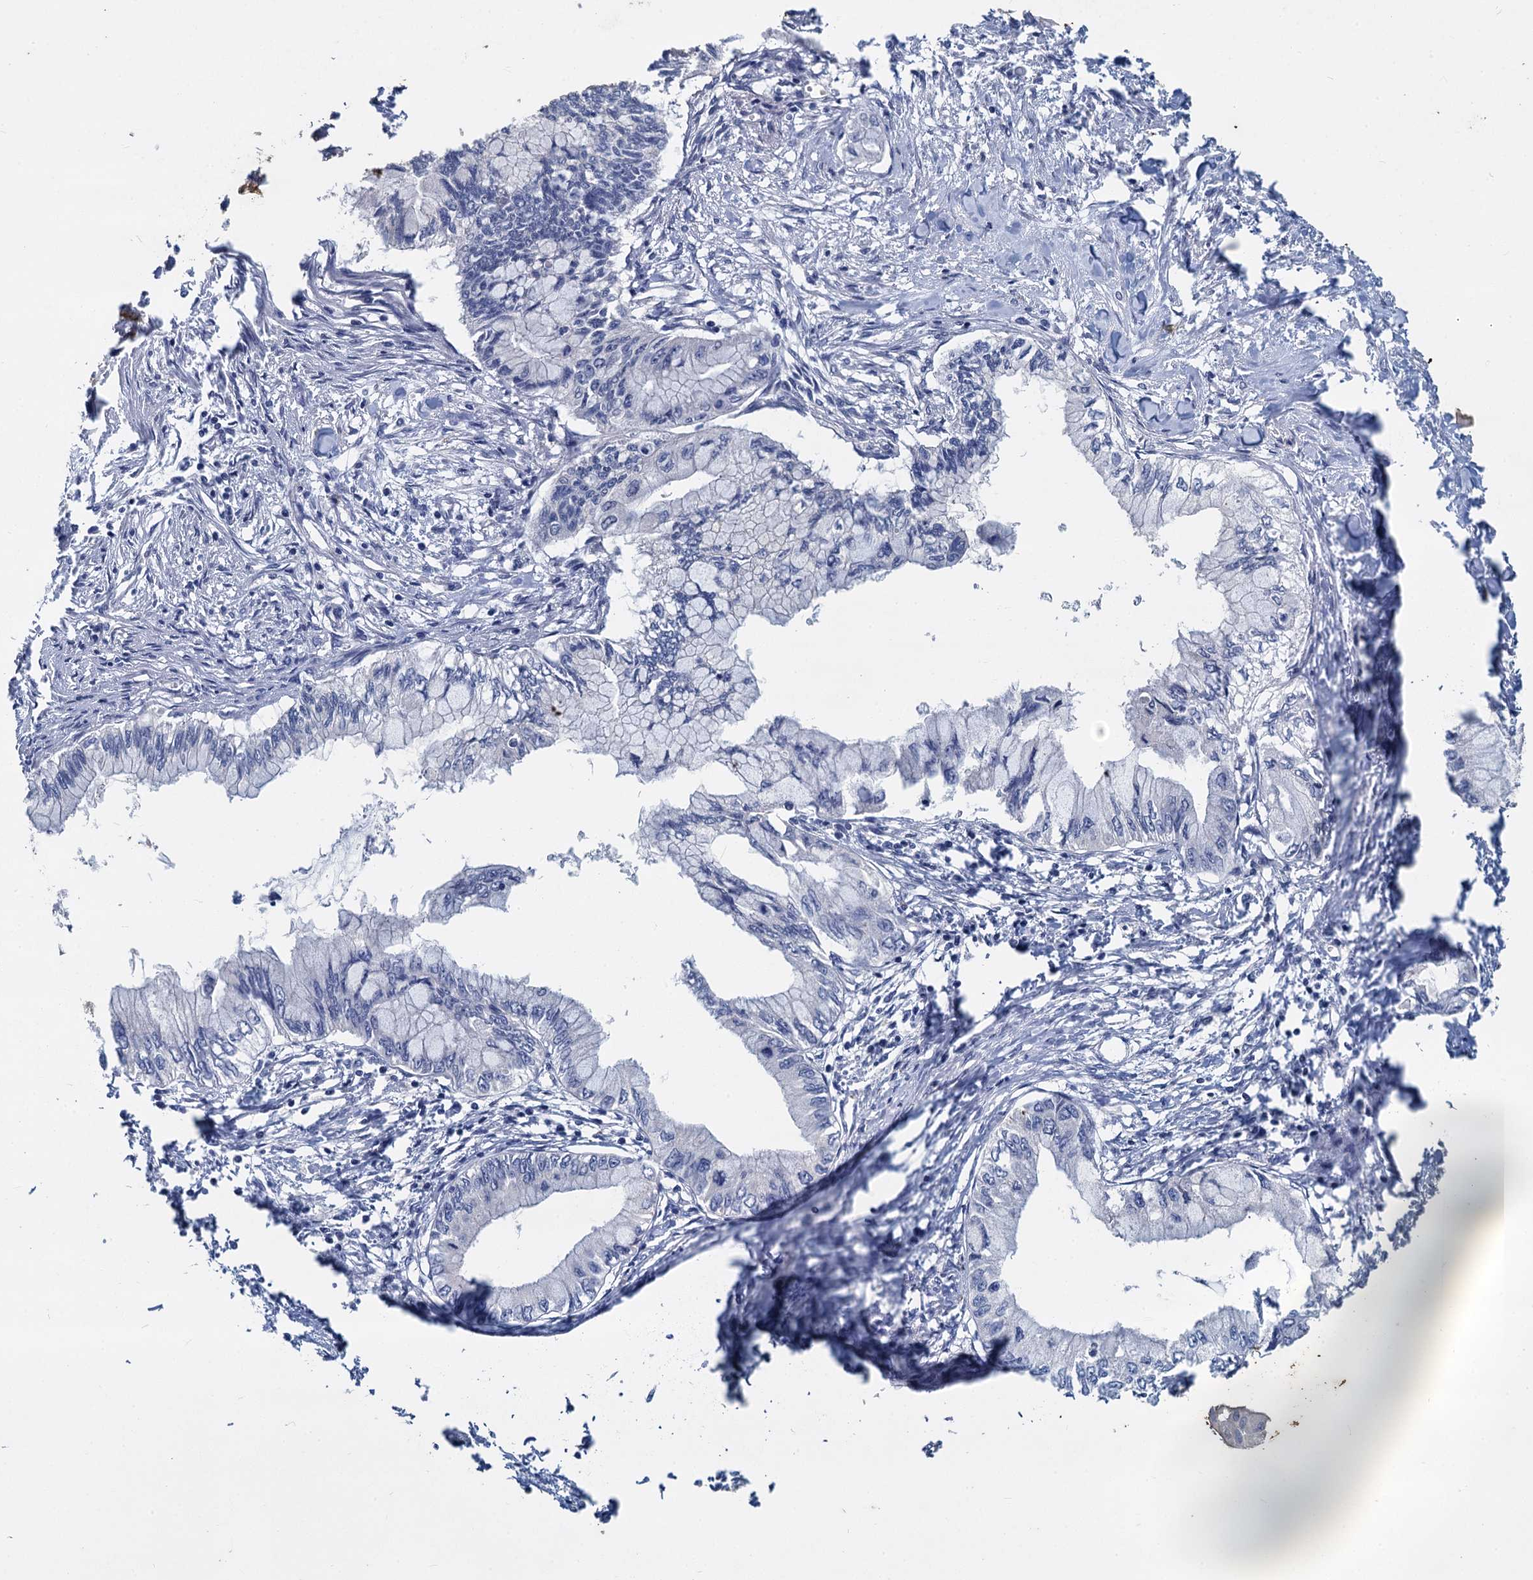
{"staining": {"intensity": "negative", "quantity": "none", "location": "none"}, "tissue": "pancreatic cancer", "cell_type": "Tumor cells", "image_type": "cancer", "snomed": [{"axis": "morphology", "description": "Adenocarcinoma, NOS"}, {"axis": "topography", "description": "Pancreas"}], "caption": "The immunohistochemistry micrograph has no significant expression in tumor cells of adenocarcinoma (pancreatic) tissue.", "gene": "TCTN2", "patient": {"sex": "male", "age": 48}}